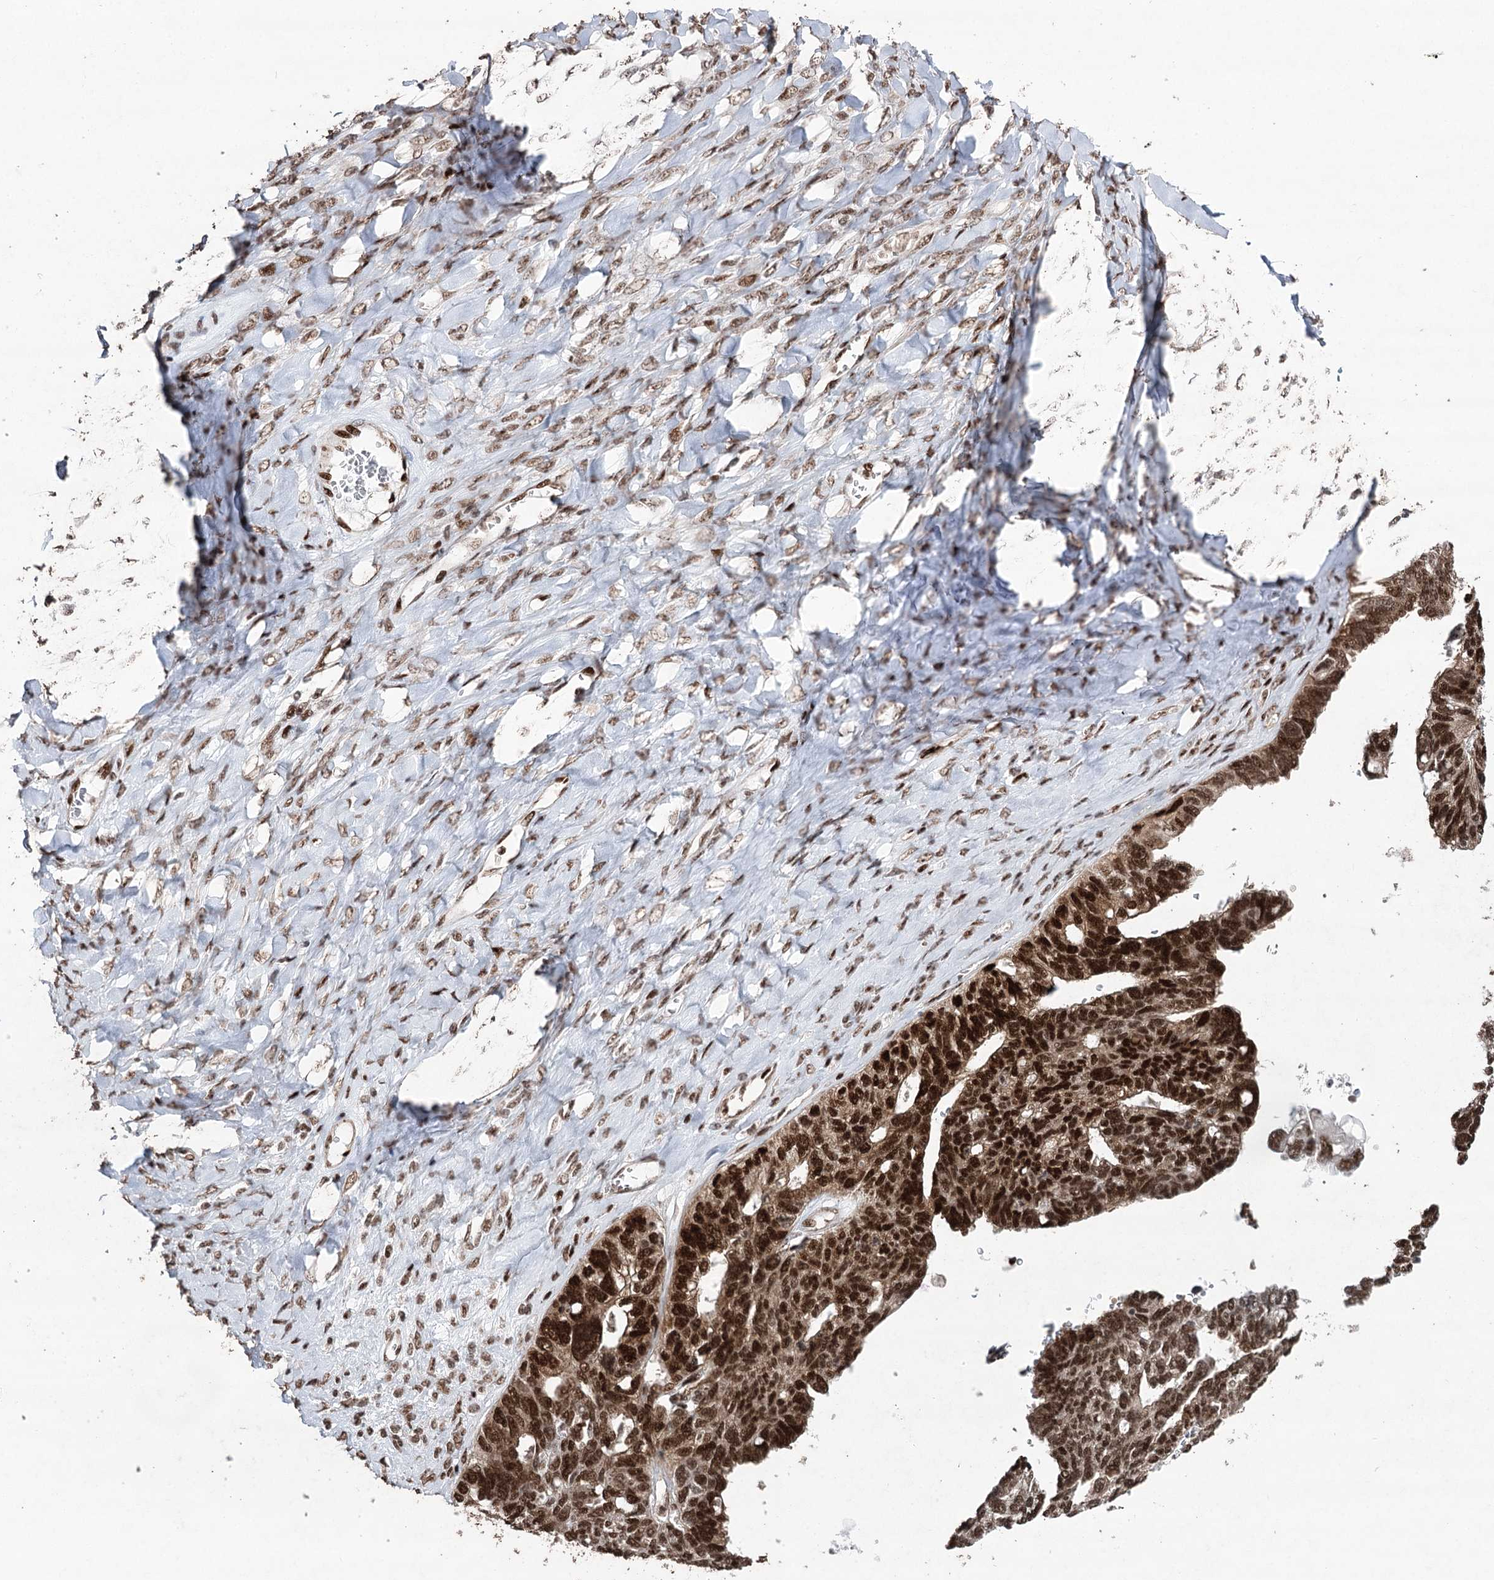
{"staining": {"intensity": "strong", "quantity": ">75%", "location": "nuclear"}, "tissue": "ovarian cancer", "cell_type": "Tumor cells", "image_type": "cancer", "snomed": [{"axis": "morphology", "description": "Cystadenocarcinoma, serous, NOS"}, {"axis": "topography", "description": "Ovary"}], "caption": "The image exhibits a brown stain indicating the presence of a protein in the nuclear of tumor cells in ovarian serous cystadenocarcinoma.", "gene": "PDCD4", "patient": {"sex": "female", "age": 79}}